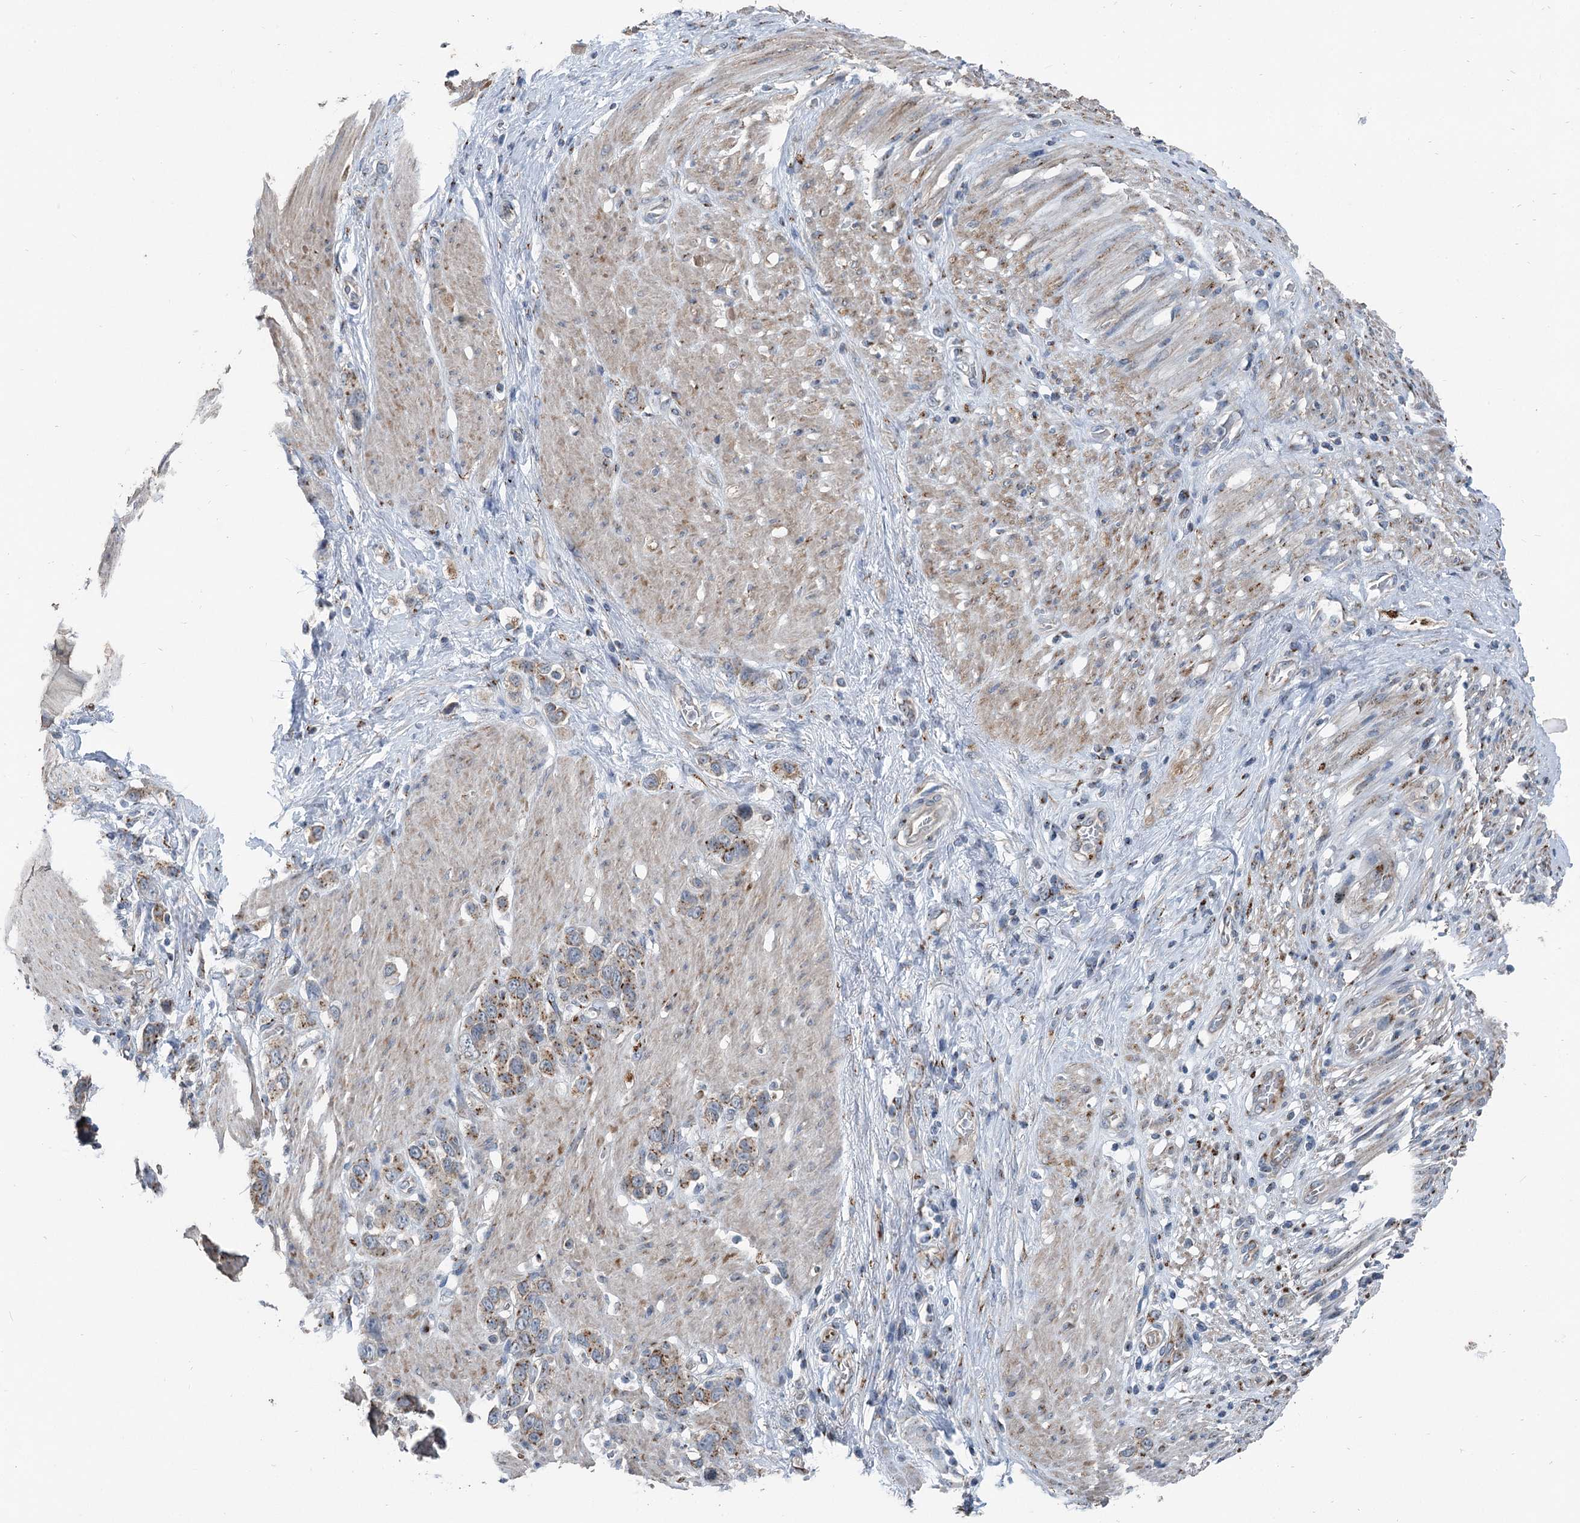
{"staining": {"intensity": "moderate", "quantity": ">75%", "location": "cytoplasmic/membranous"}, "tissue": "stomach cancer", "cell_type": "Tumor cells", "image_type": "cancer", "snomed": [{"axis": "morphology", "description": "Adenocarcinoma, NOS"}, {"axis": "morphology", "description": "Adenocarcinoma, High grade"}, {"axis": "topography", "description": "Stomach, upper"}, {"axis": "topography", "description": "Stomach, lower"}], "caption": "Approximately >75% of tumor cells in stomach adenocarcinoma display moderate cytoplasmic/membranous protein staining as visualized by brown immunohistochemical staining.", "gene": "ITIH5", "patient": {"sex": "female", "age": 65}}